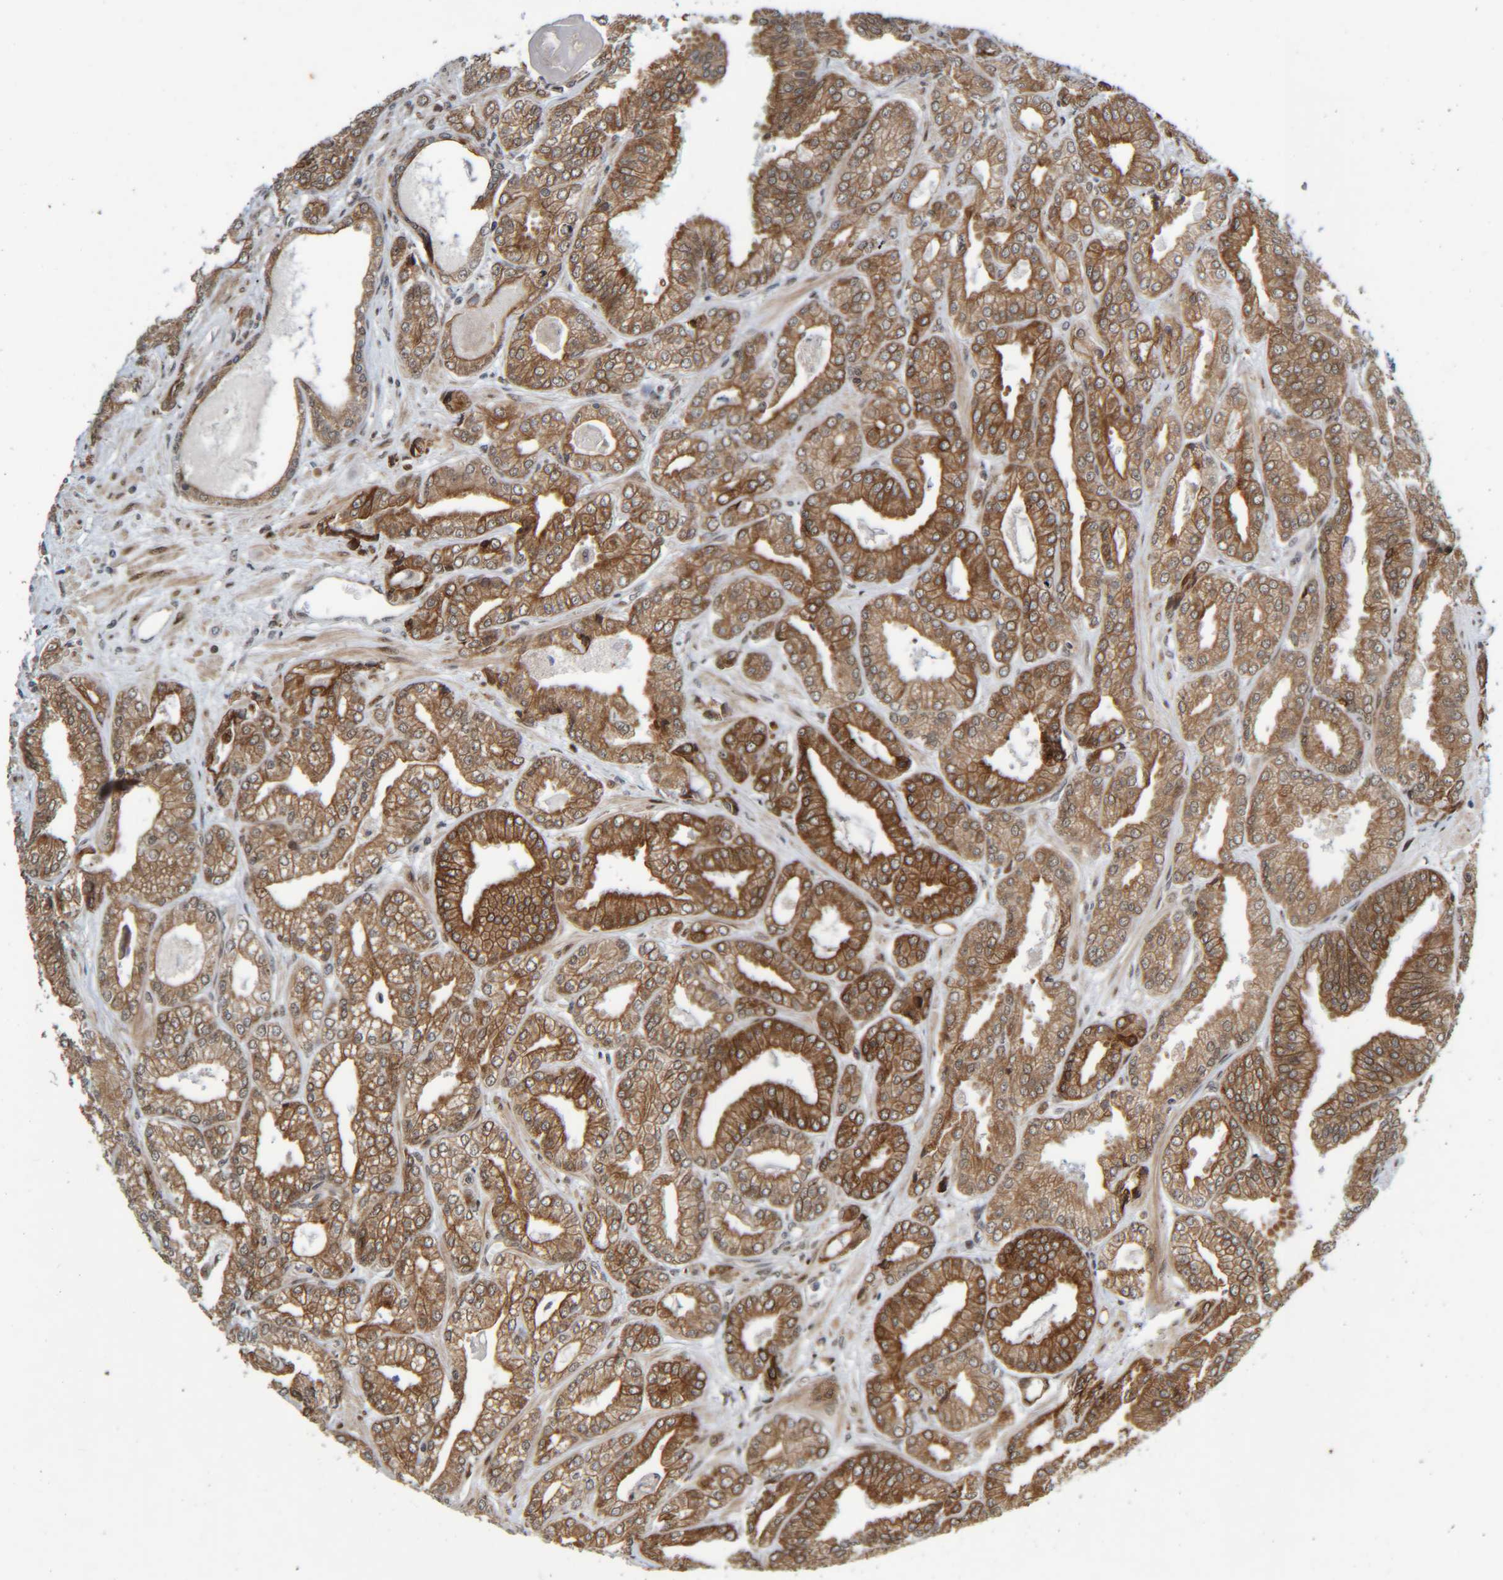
{"staining": {"intensity": "strong", "quantity": ">75%", "location": "cytoplasmic/membranous"}, "tissue": "prostate cancer", "cell_type": "Tumor cells", "image_type": "cancer", "snomed": [{"axis": "morphology", "description": "Adenocarcinoma, Low grade"}, {"axis": "topography", "description": "Prostate"}], "caption": "Prostate cancer stained for a protein exhibits strong cytoplasmic/membranous positivity in tumor cells.", "gene": "CCDC57", "patient": {"sex": "male", "age": 52}}